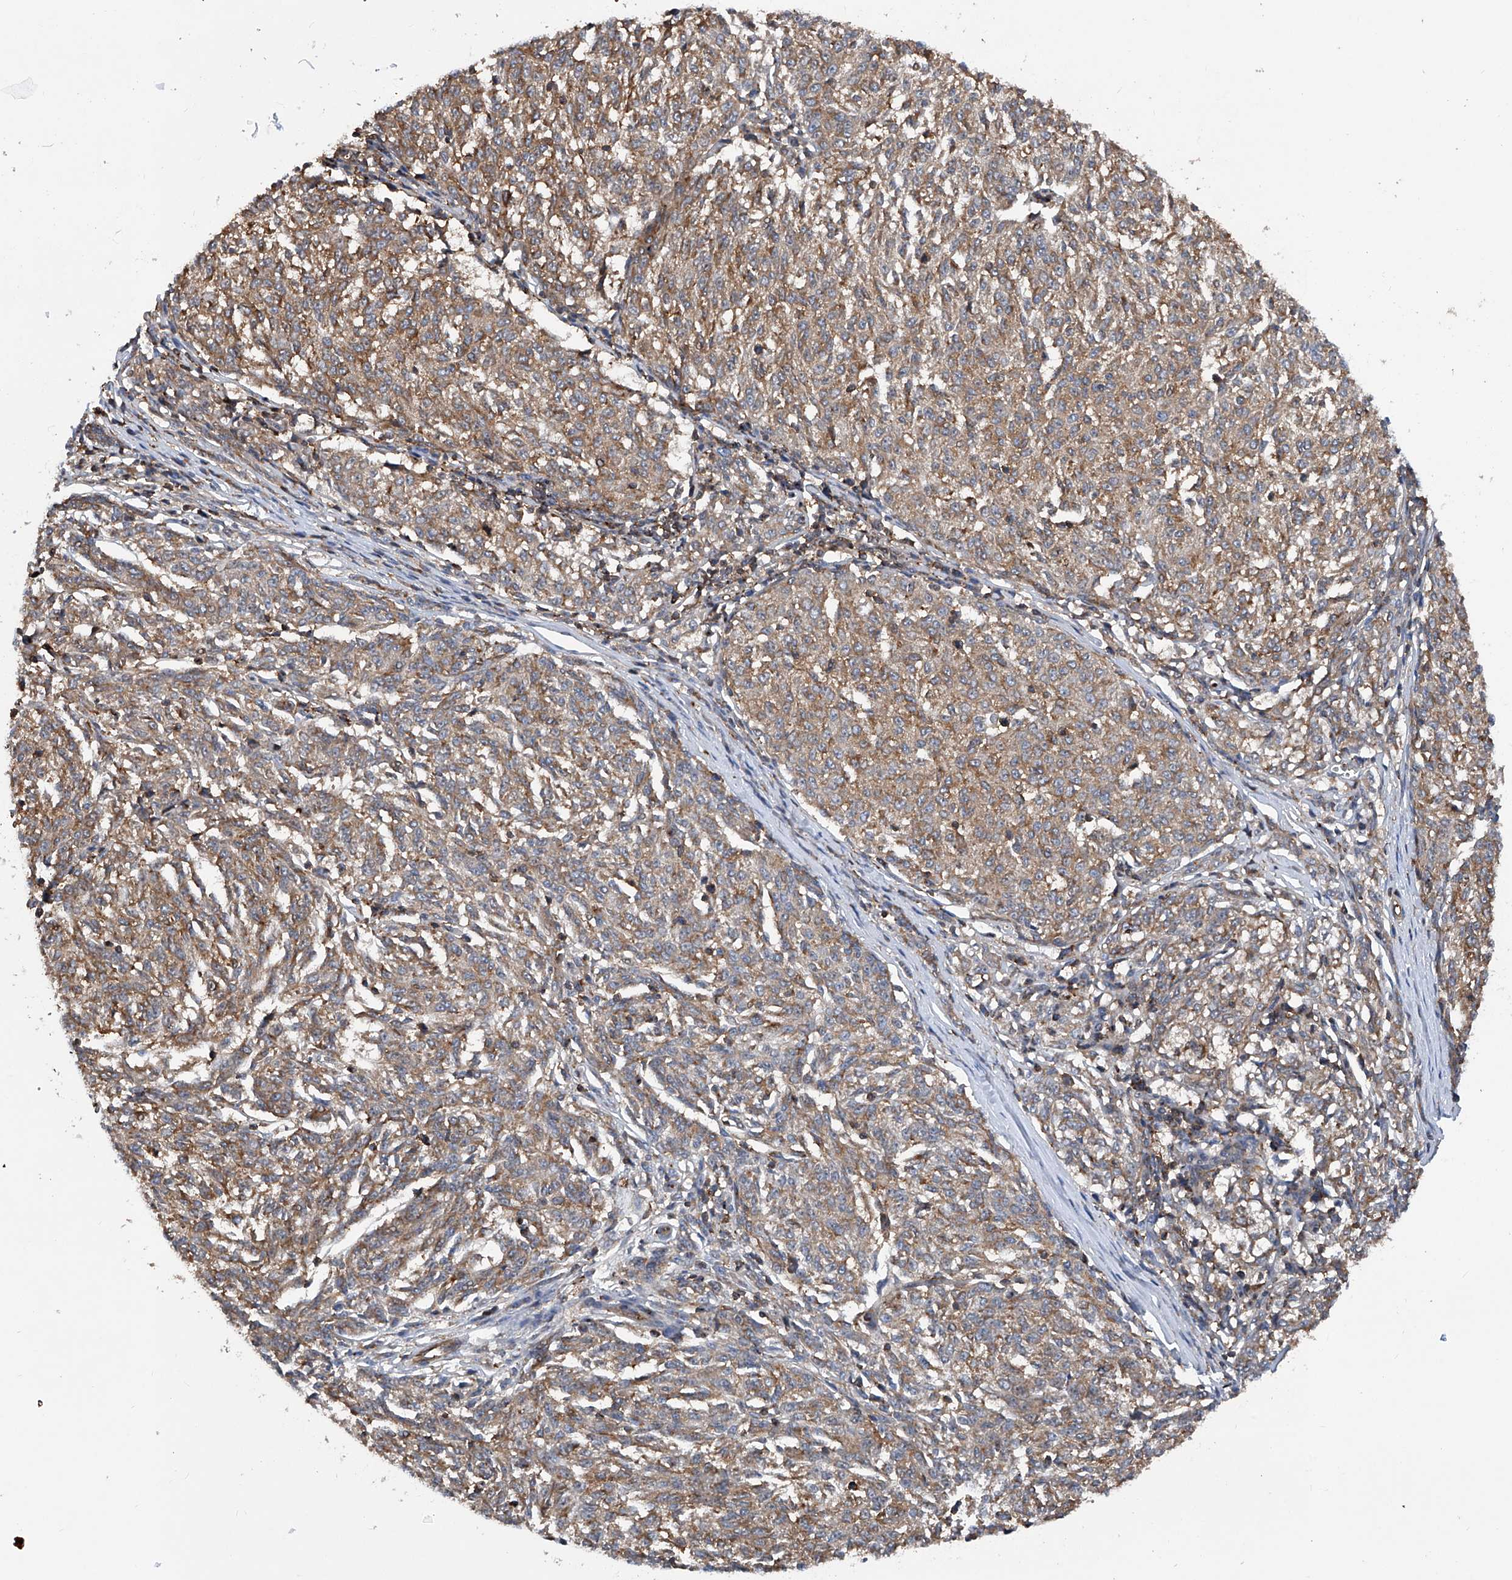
{"staining": {"intensity": "moderate", "quantity": ">75%", "location": "cytoplasmic/membranous"}, "tissue": "melanoma", "cell_type": "Tumor cells", "image_type": "cancer", "snomed": [{"axis": "morphology", "description": "Malignant melanoma, NOS"}, {"axis": "topography", "description": "Skin"}], "caption": "Protein staining displays moderate cytoplasmic/membranous positivity in about >75% of tumor cells in malignant melanoma.", "gene": "NT5C3A", "patient": {"sex": "female", "age": 72}}